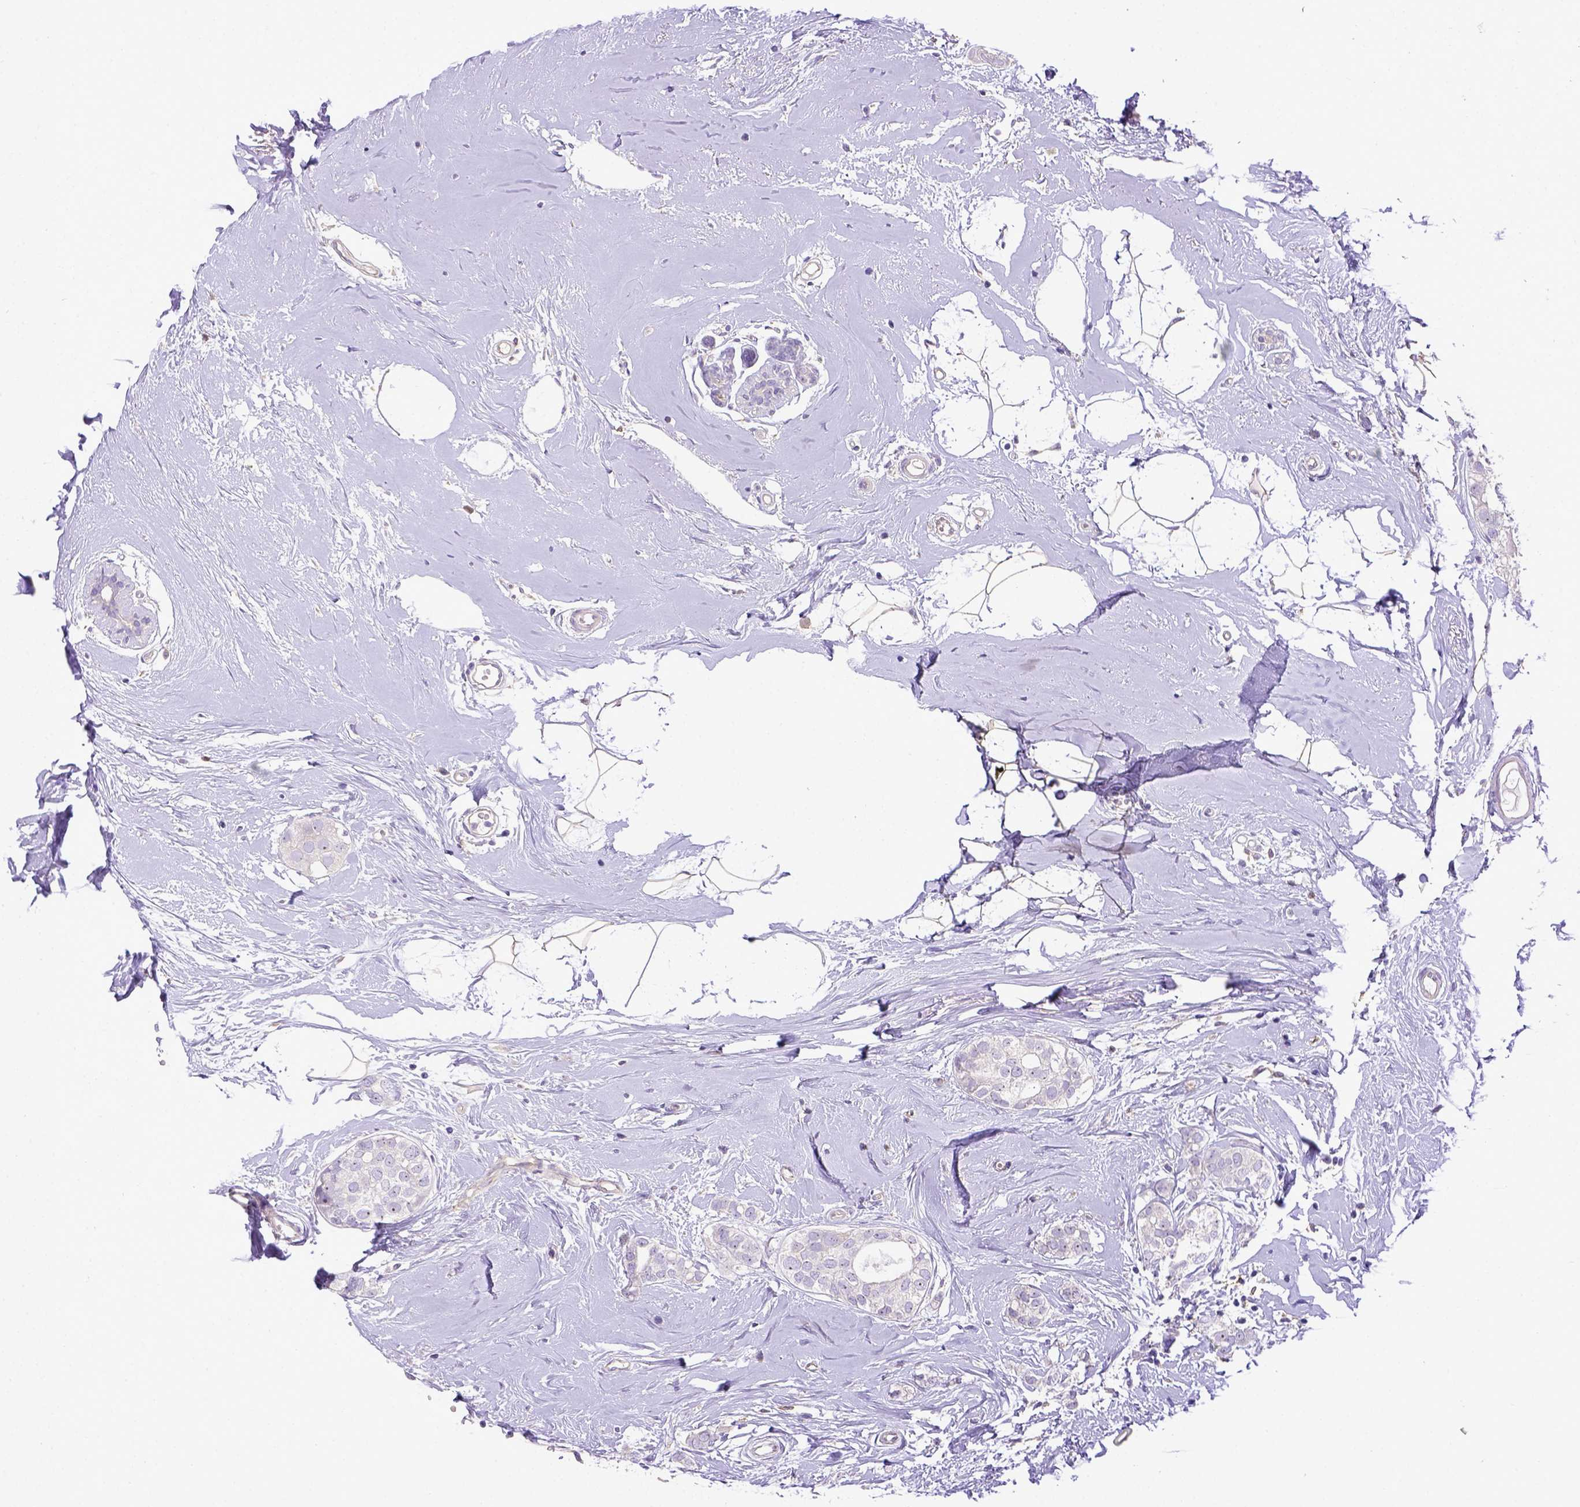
{"staining": {"intensity": "negative", "quantity": "none", "location": "none"}, "tissue": "breast cancer", "cell_type": "Tumor cells", "image_type": "cancer", "snomed": [{"axis": "morphology", "description": "Duct carcinoma"}, {"axis": "topography", "description": "Breast"}], "caption": "DAB (3,3'-diaminobenzidine) immunohistochemical staining of breast cancer (intraductal carcinoma) demonstrates no significant expression in tumor cells.", "gene": "CD40", "patient": {"sex": "female", "age": 40}}